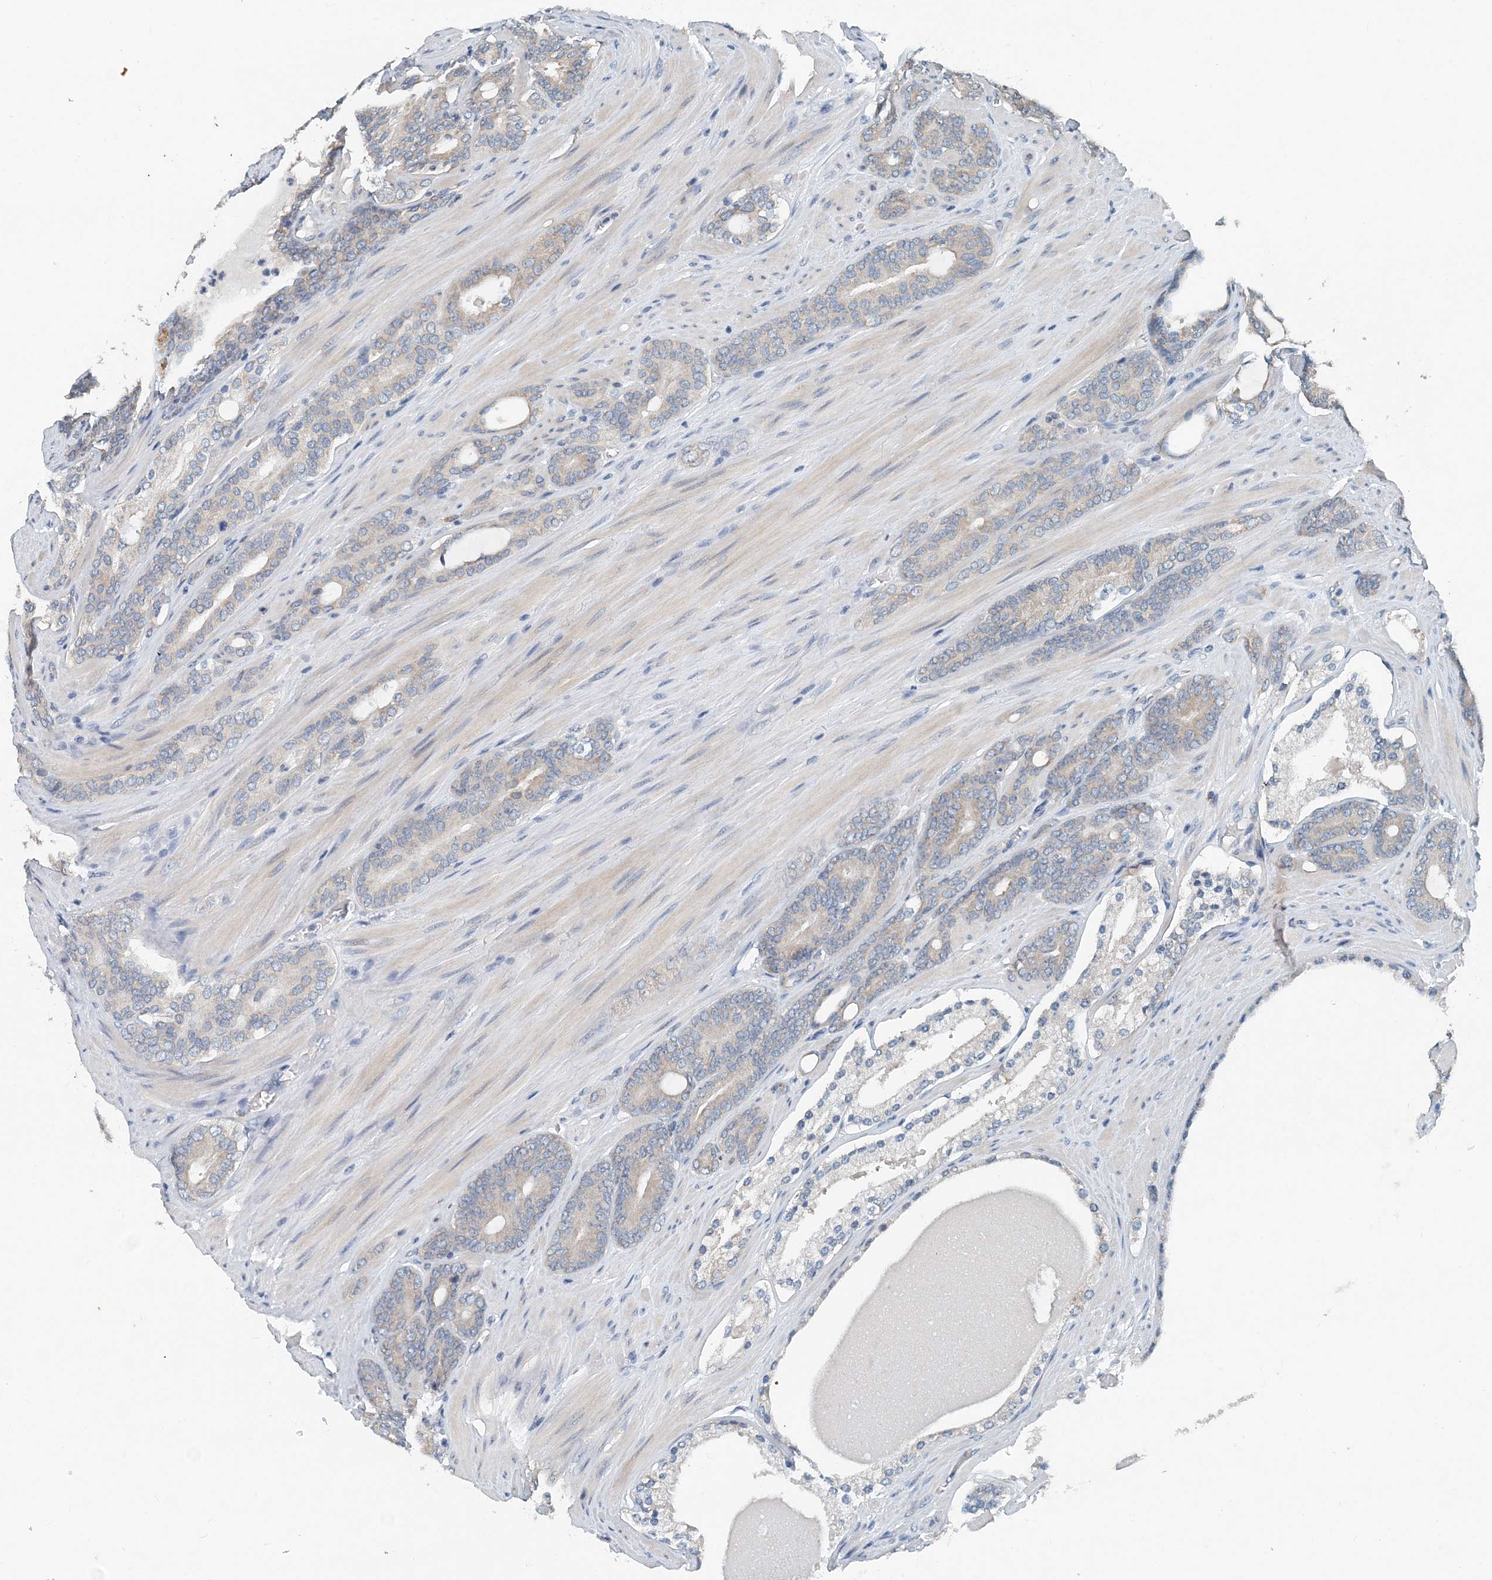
{"staining": {"intensity": "negative", "quantity": "none", "location": "none"}, "tissue": "prostate cancer", "cell_type": "Tumor cells", "image_type": "cancer", "snomed": [{"axis": "morphology", "description": "Adenocarcinoma, Low grade"}, {"axis": "topography", "description": "Prostate"}], "caption": "An IHC photomicrograph of prostate cancer is shown. There is no staining in tumor cells of prostate cancer.", "gene": "EEF1A2", "patient": {"sex": "male", "age": 63}}